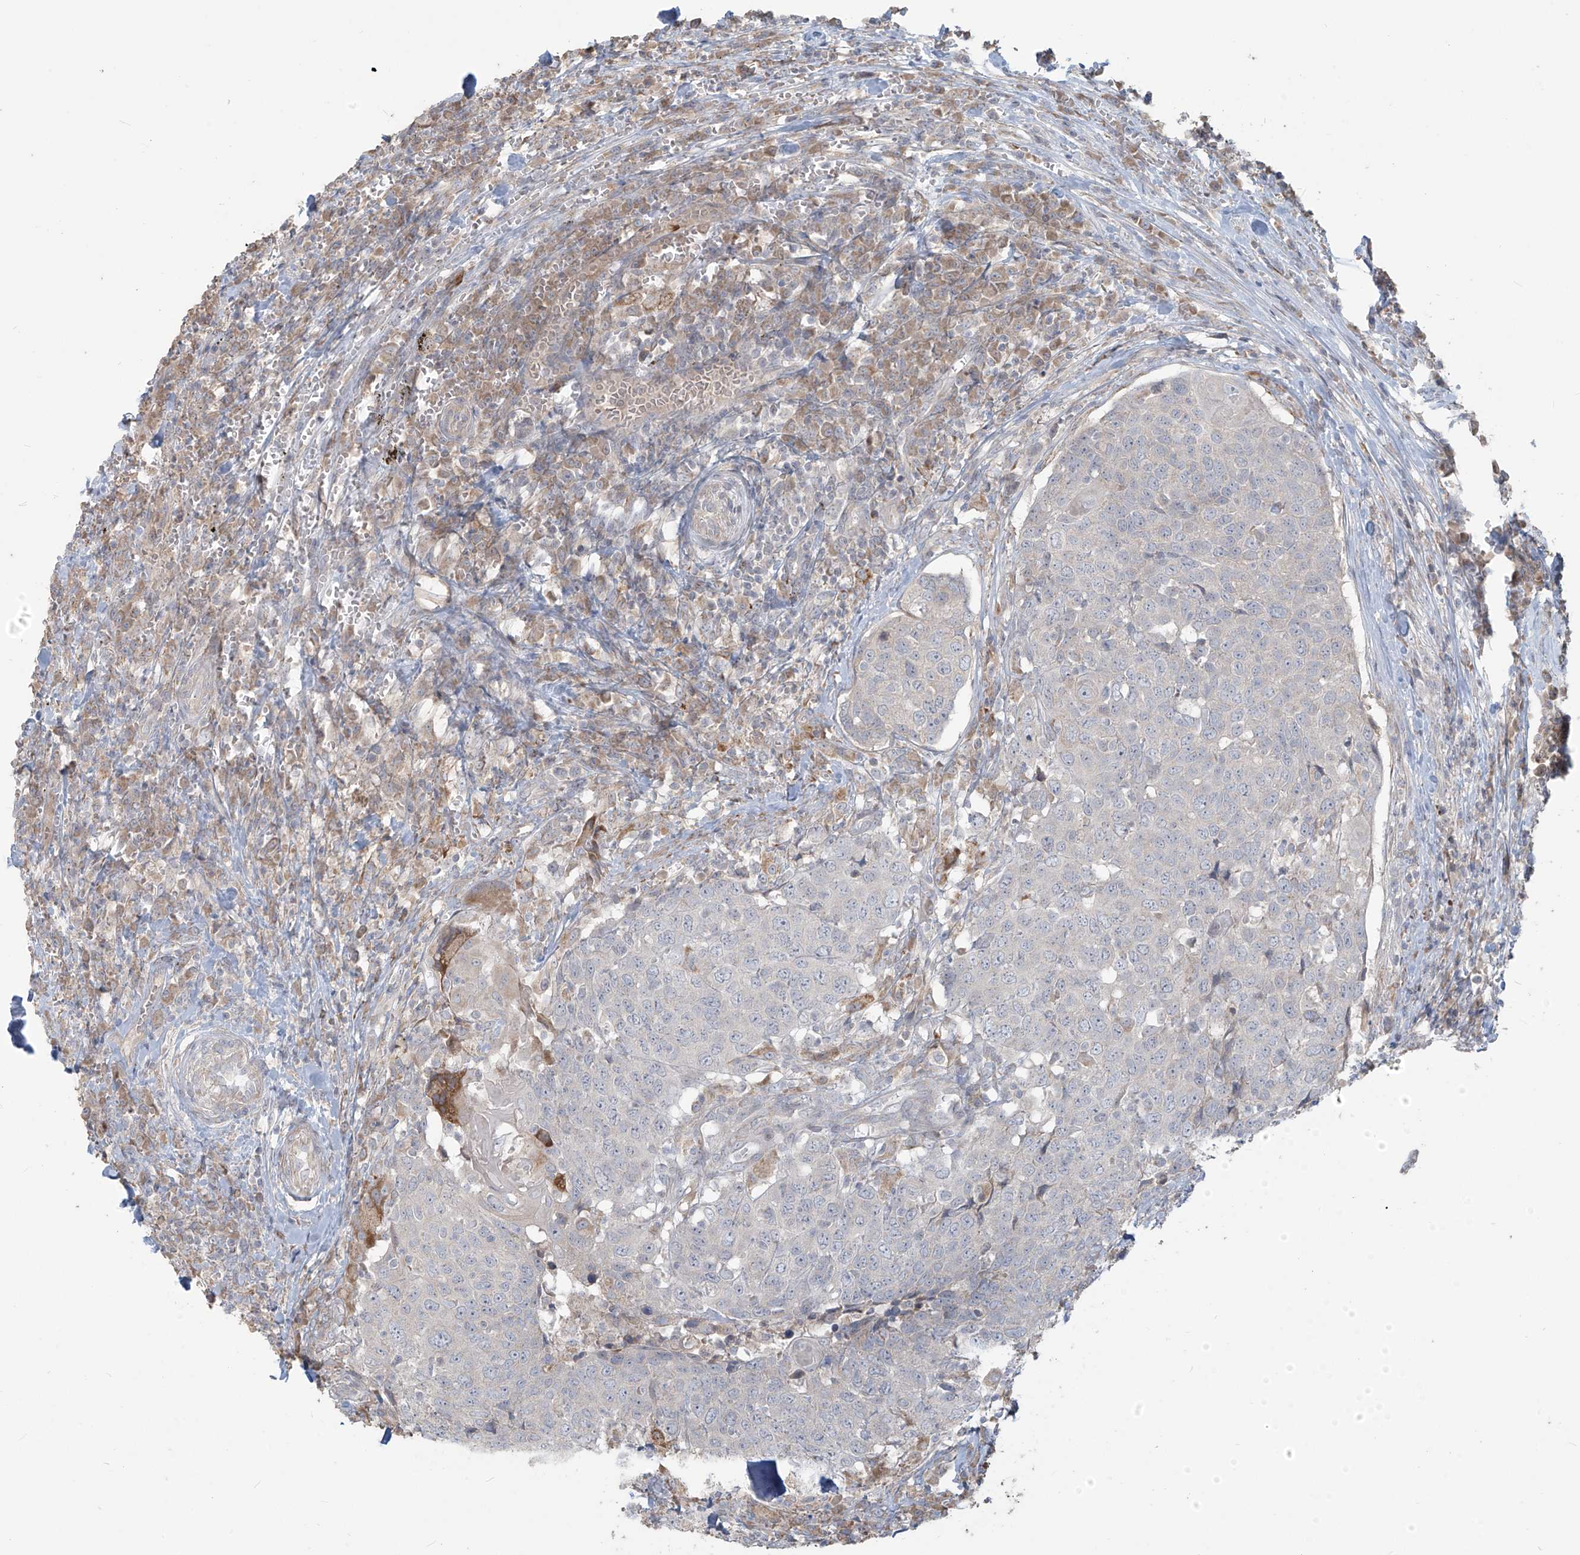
{"staining": {"intensity": "negative", "quantity": "none", "location": "none"}, "tissue": "head and neck cancer", "cell_type": "Tumor cells", "image_type": "cancer", "snomed": [{"axis": "morphology", "description": "Squamous cell carcinoma, NOS"}, {"axis": "topography", "description": "Head-Neck"}], "caption": "This is an IHC photomicrograph of head and neck squamous cell carcinoma. There is no expression in tumor cells.", "gene": "MAGIX", "patient": {"sex": "male", "age": 66}}